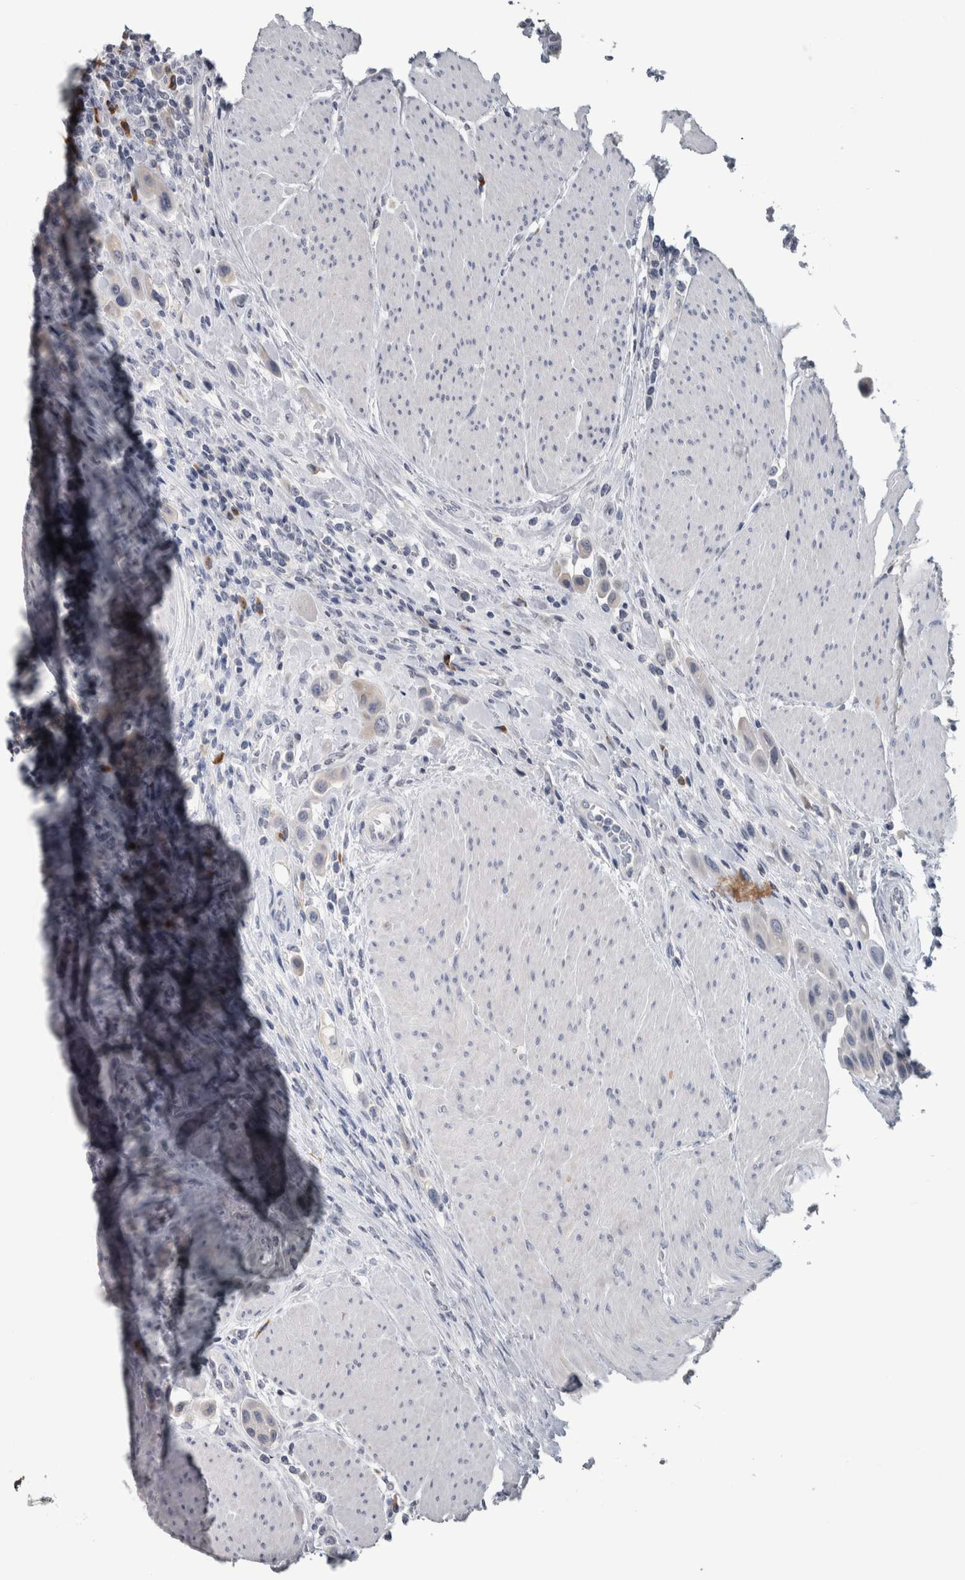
{"staining": {"intensity": "negative", "quantity": "none", "location": "none"}, "tissue": "urothelial cancer", "cell_type": "Tumor cells", "image_type": "cancer", "snomed": [{"axis": "morphology", "description": "Urothelial carcinoma, High grade"}, {"axis": "topography", "description": "Urinary bladder"}], "caption": "This photomicrograph is of urothelial cancer stained with immunohistochemistry to label a protein in brown with the nuclei are counter-stained blue. There is no positivity in tumor cells.", "gene": "CAVIN4", "patient": {"sex": "male", "age": 50}}